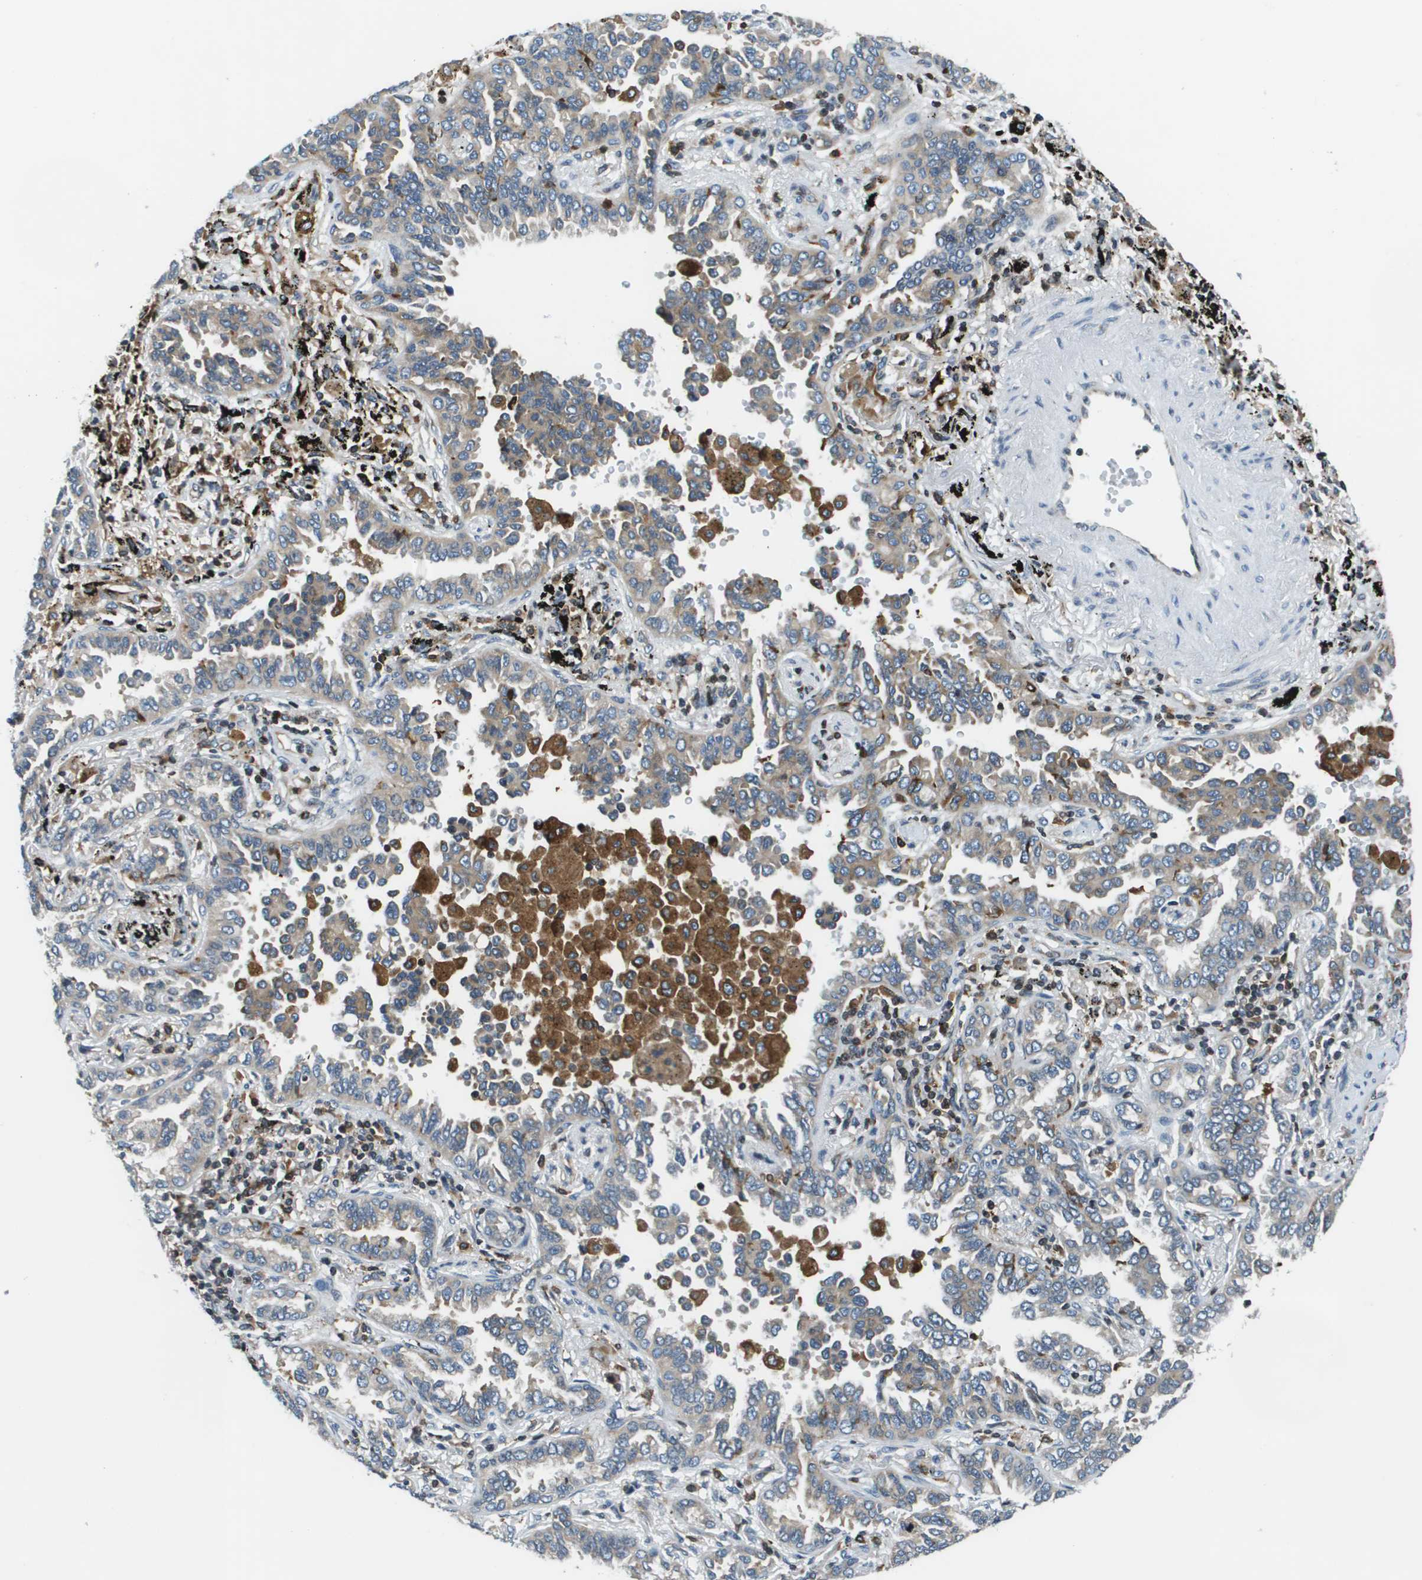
{"staining": {"intensity": "weak", "quantity": ">75%", "location": "cytoplasmic/membranous"}, "tissue": "lung cancer", "cell_type": "Tumor cells", "image_type": "cancer", "snomed": [{"axis": "morphology", "description": "Normal tissue, NOS"}, {"axis": "morphology", "description": "Adenocarcinoma, NOS"}, {"axis": "topography", "description": "Lung"}], "caption": "Immunohistochemistry of lung cancer (adenocarcinoma) exhibits low levels of weak cytoplasmic/membranous expression in approximately >75% of tumor cells. (DAB = brown stain, brightfield microscopy at high magnification).", "gene": "ESYT1", "patient": {"sex": "male", "age": 59}}